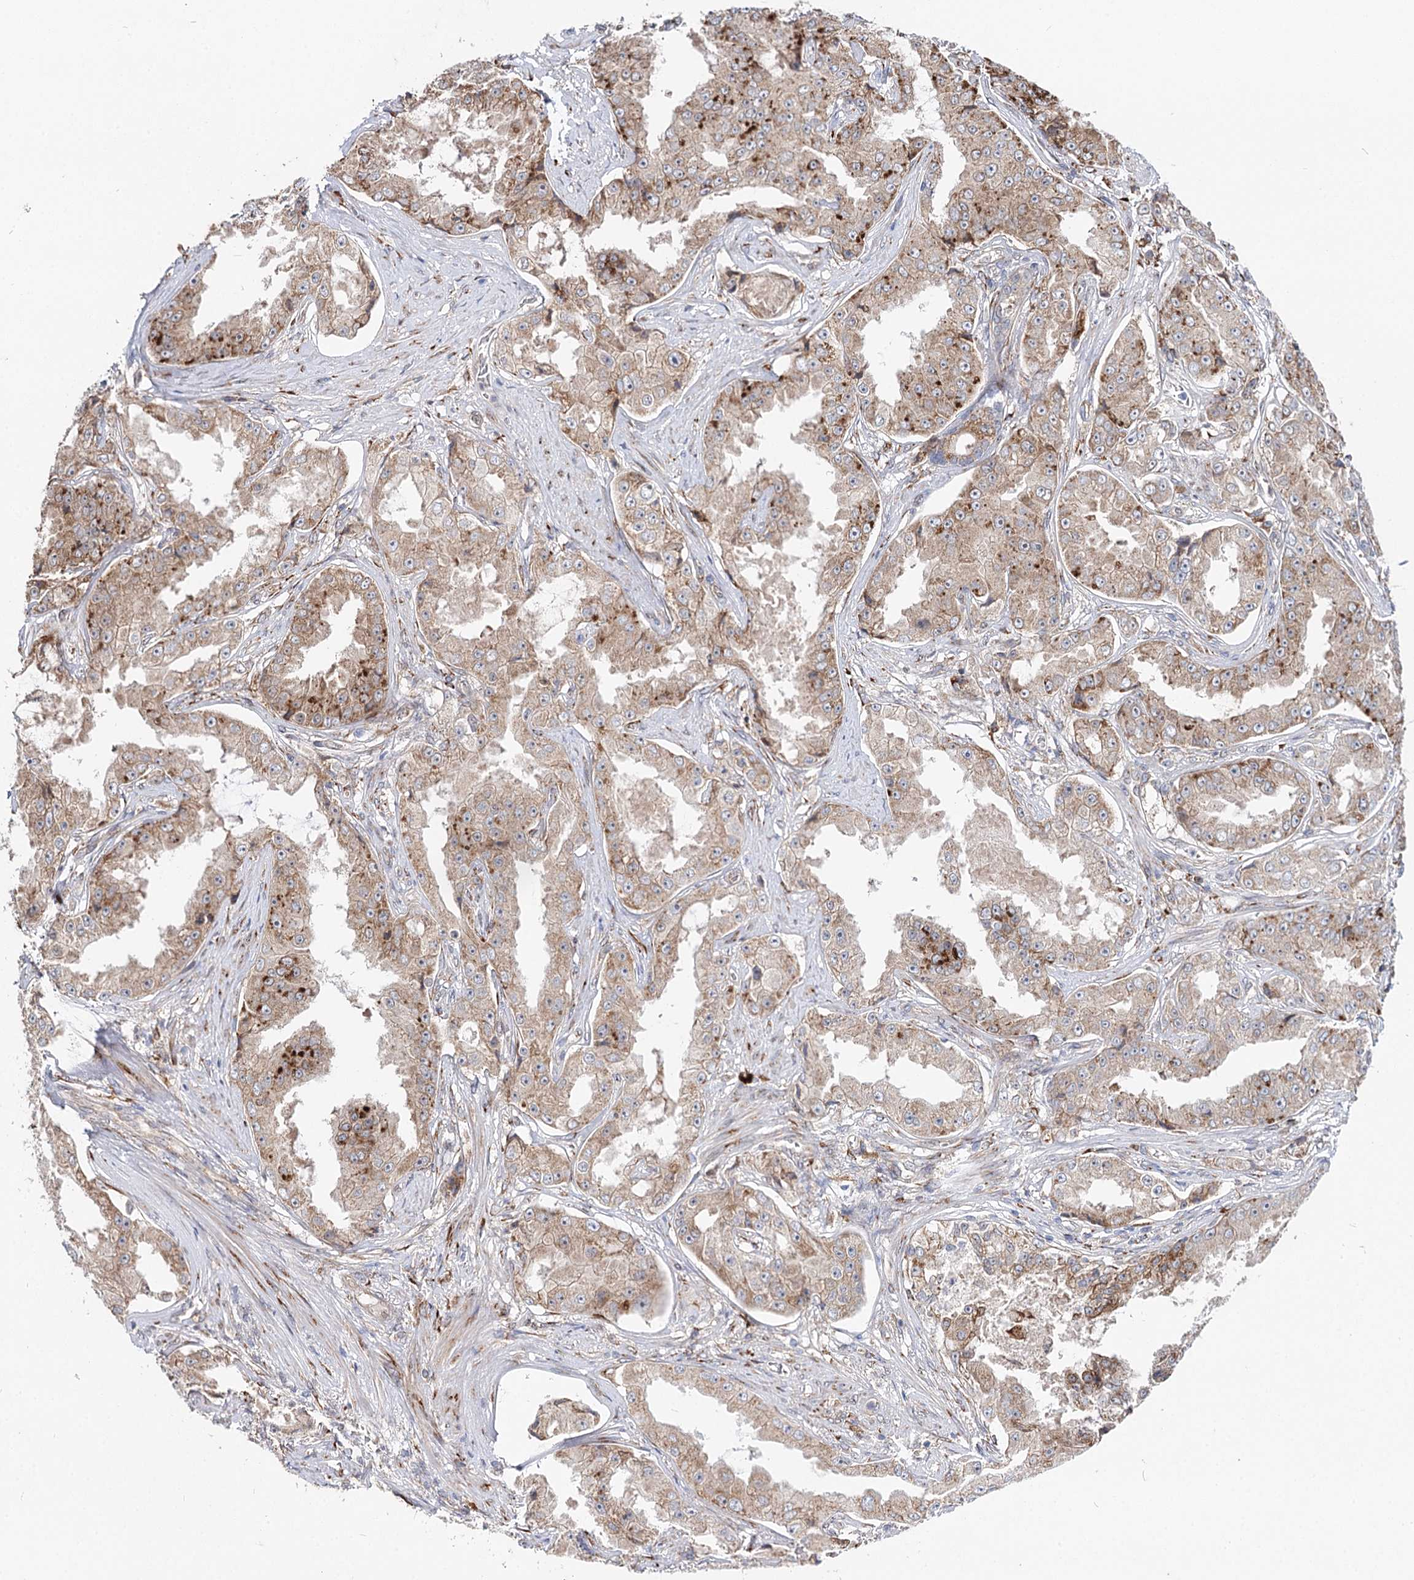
{"staining": {"intensity": "moderate", "quantity": ">75%", "location": "cytoplasmic/membranous"}, "tissue": "prostate cancer", "cell_type": "Tumor cells", "image_type": "cancer", "snomed": [{"axis": "morphology", "description": "Adenocarcinoma, High grade"}, {"axis": "topography", "description": "Prostate"}], "caption": "Immunohistochemical staining of human prostate adenocarcinoma (high-grade) exhibits medium levels of moderate cytoplasmic/membranous protein expression in about >75% of tumor cells. The protein of interest is shown in brown color, while the nuclei are stained blue.", "gene": "SPART", "patient": {"sex": "male", "age": 73}}